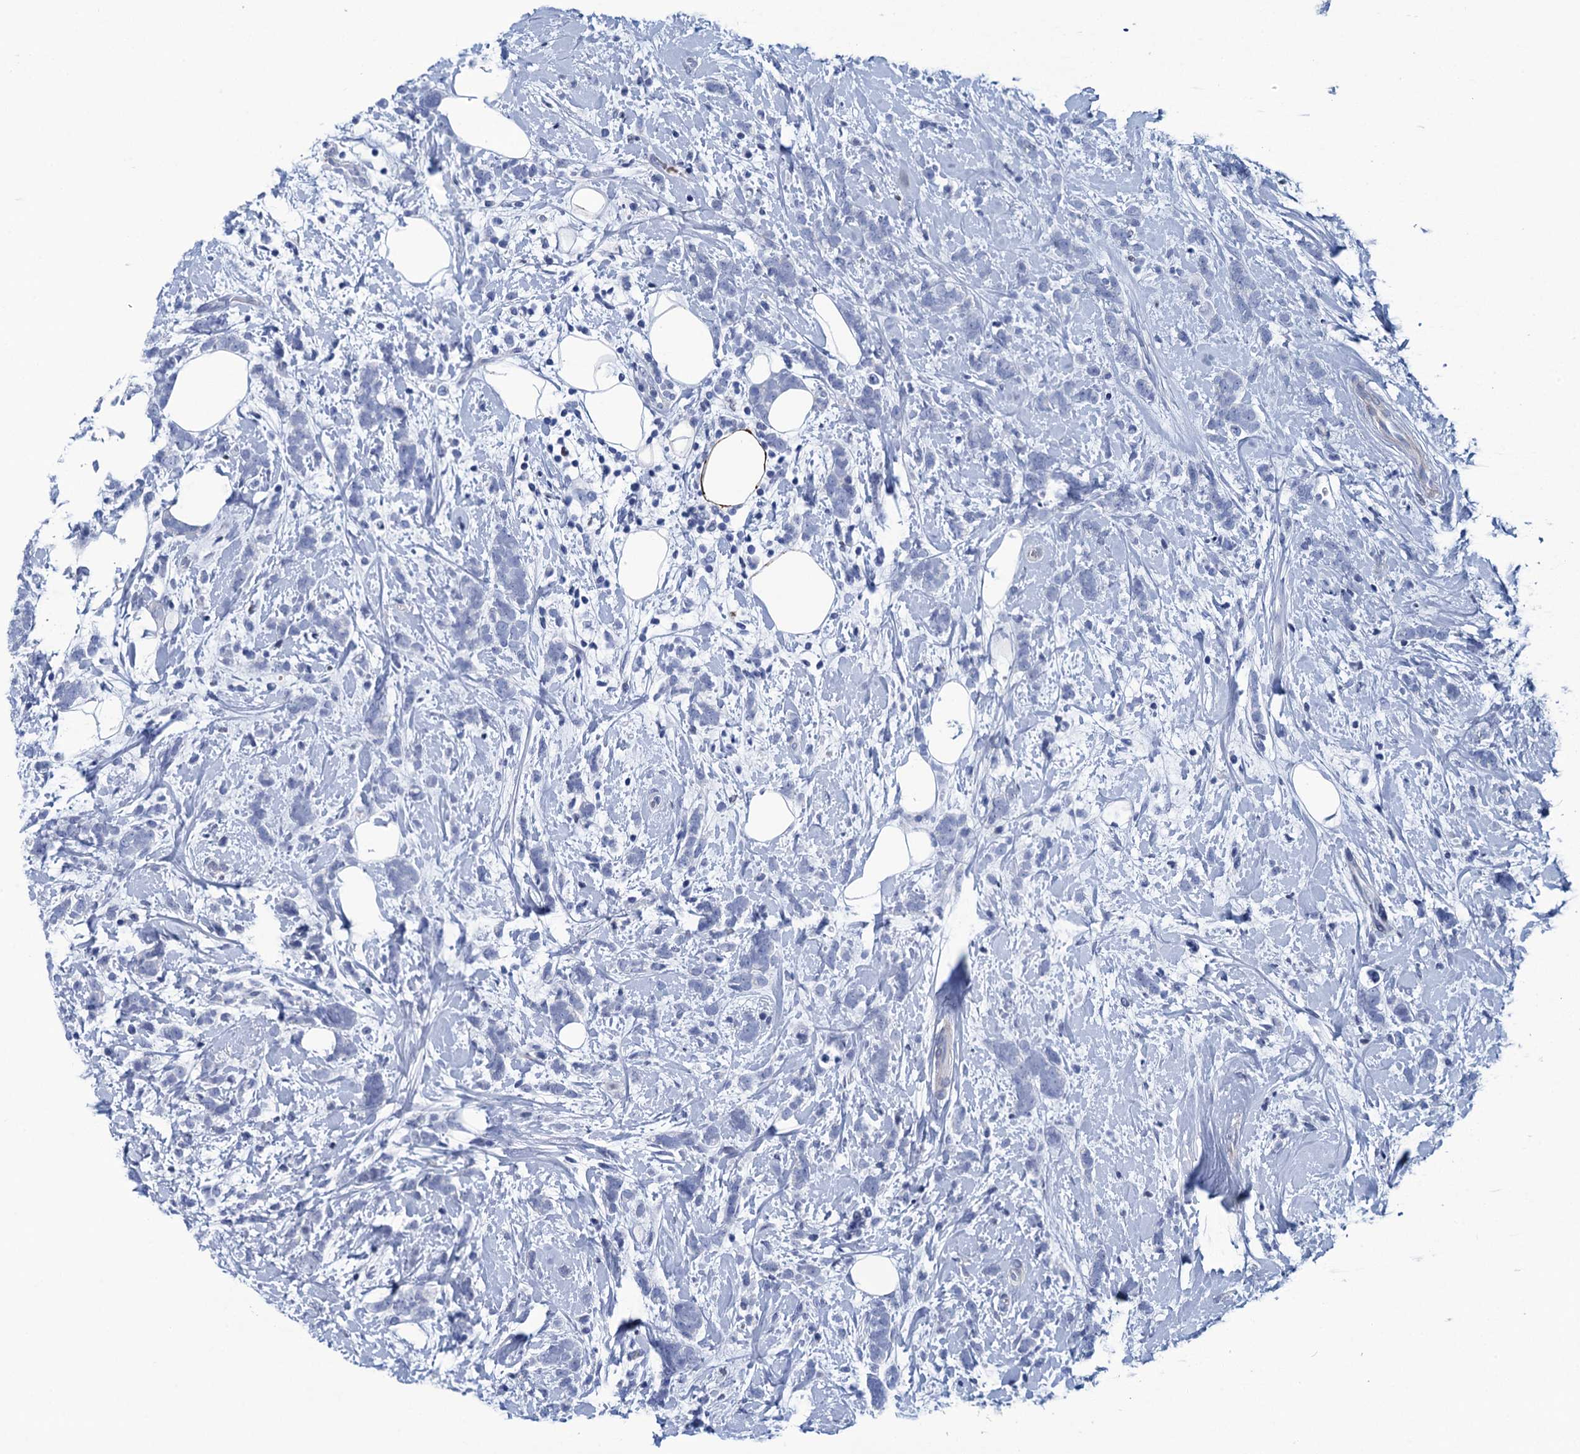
{"staining": {"intensity": "negative", "quantity": "none", "location": "none"}, "tissue": "breast cancer", "cell_type": "Tumor cells", "image_type": "cancer", "snomed": [{"axis": "morphology", "description": "Lobular carcinoma"}, {"axis": "topography", "description": "Breast"}], "caption": "Photomicrograph shows no significant protein staining in tumor cells of breast cancer (lobular carcinoma).", "gene": "RHCG", "patient": {"sex": "female", "age": 58}}